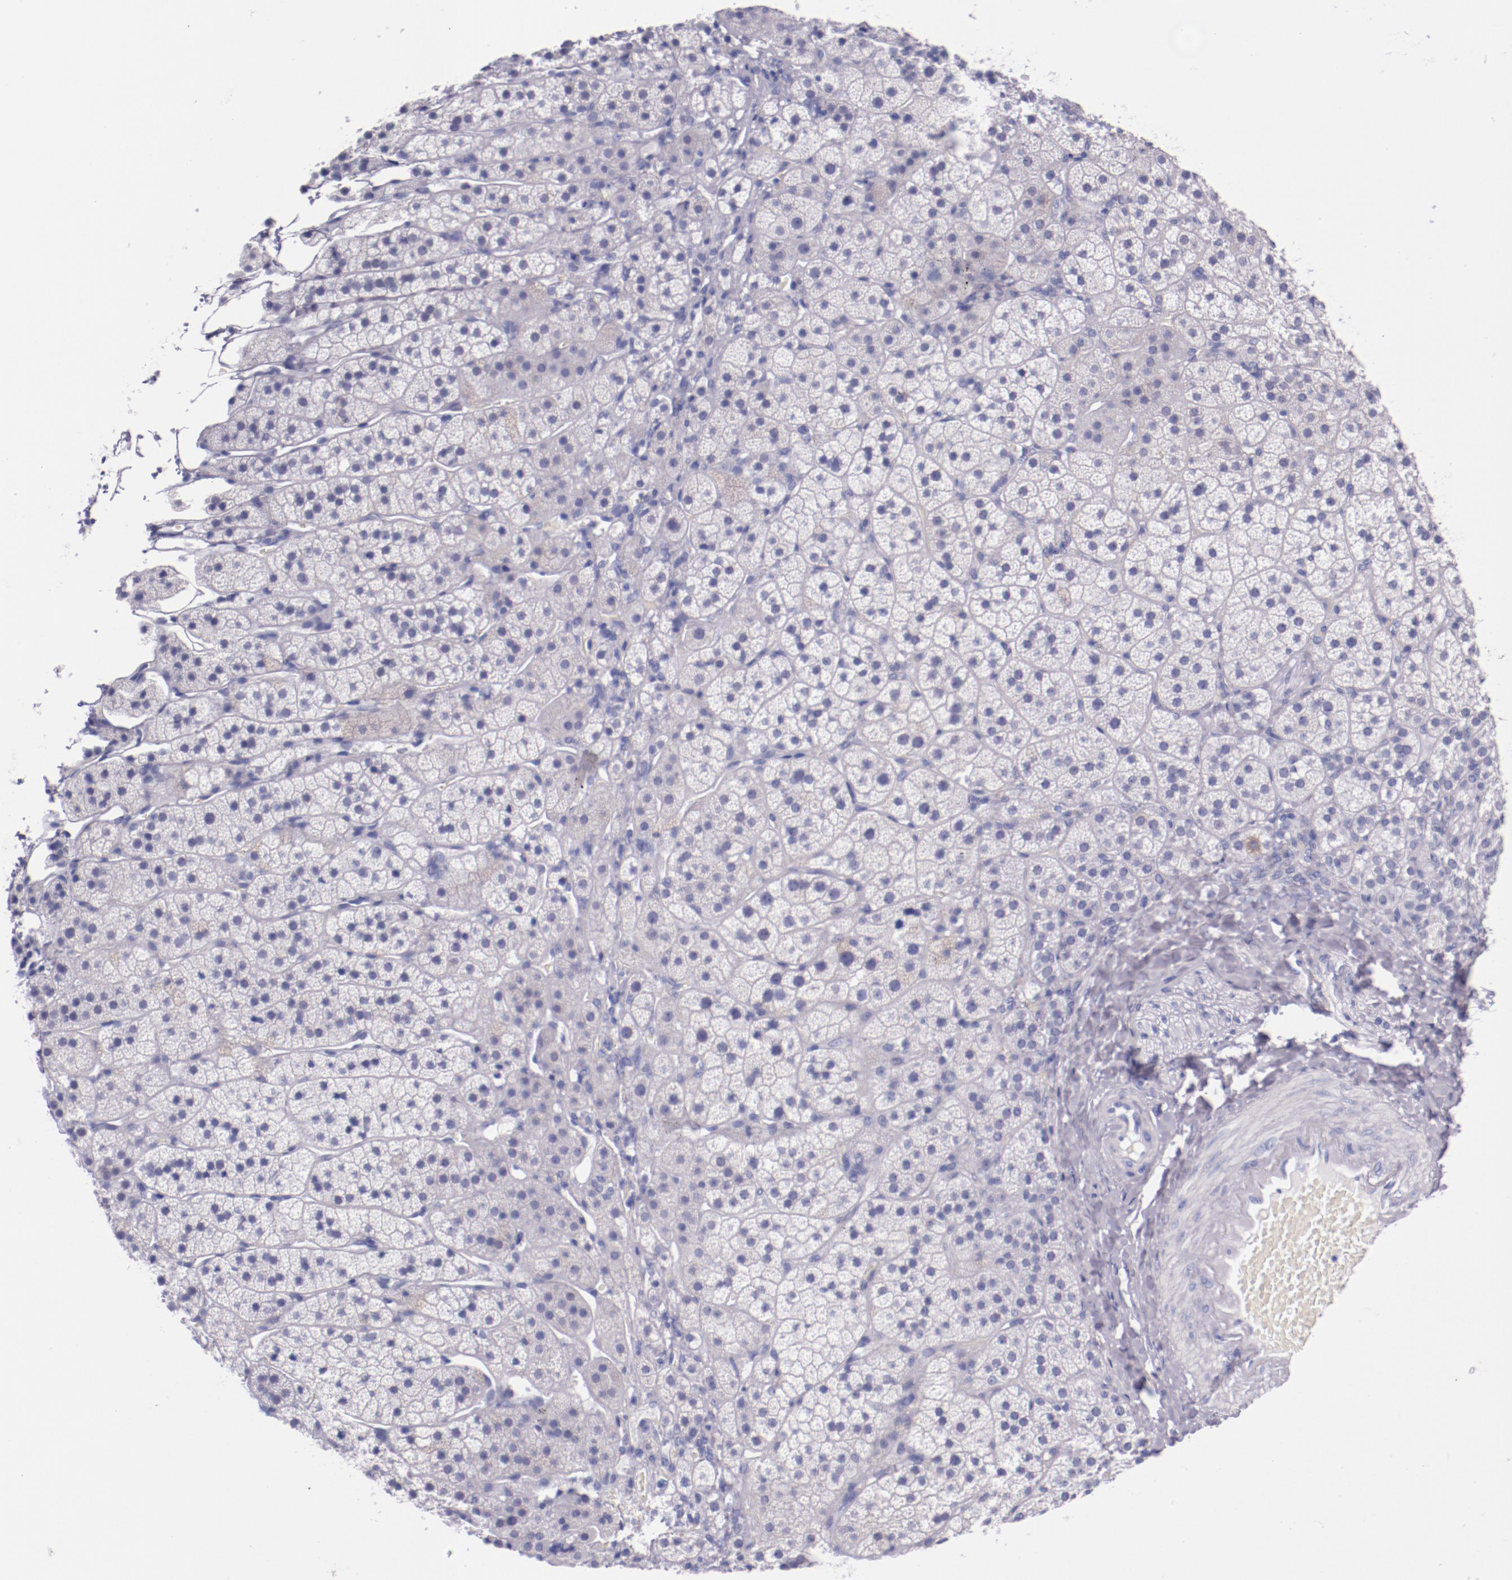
{"staining": {"intensity": "negative", "quantity": "none", "location": "none"}, "tissue": "adrenal gland", "cell_type": "Glandular cells", "image_type": "normal", "snomed": [{"axis": "morphology", "description": "Normal tissue, NOS"}, {"axis": "topography", "description": "Adrenal gland"}], "caption": "Image shows no significant protein positivity in glandular cells of benign adrenal gland.", "gene": "IRF4", "patient": {"sex": "female", "age": 44}}